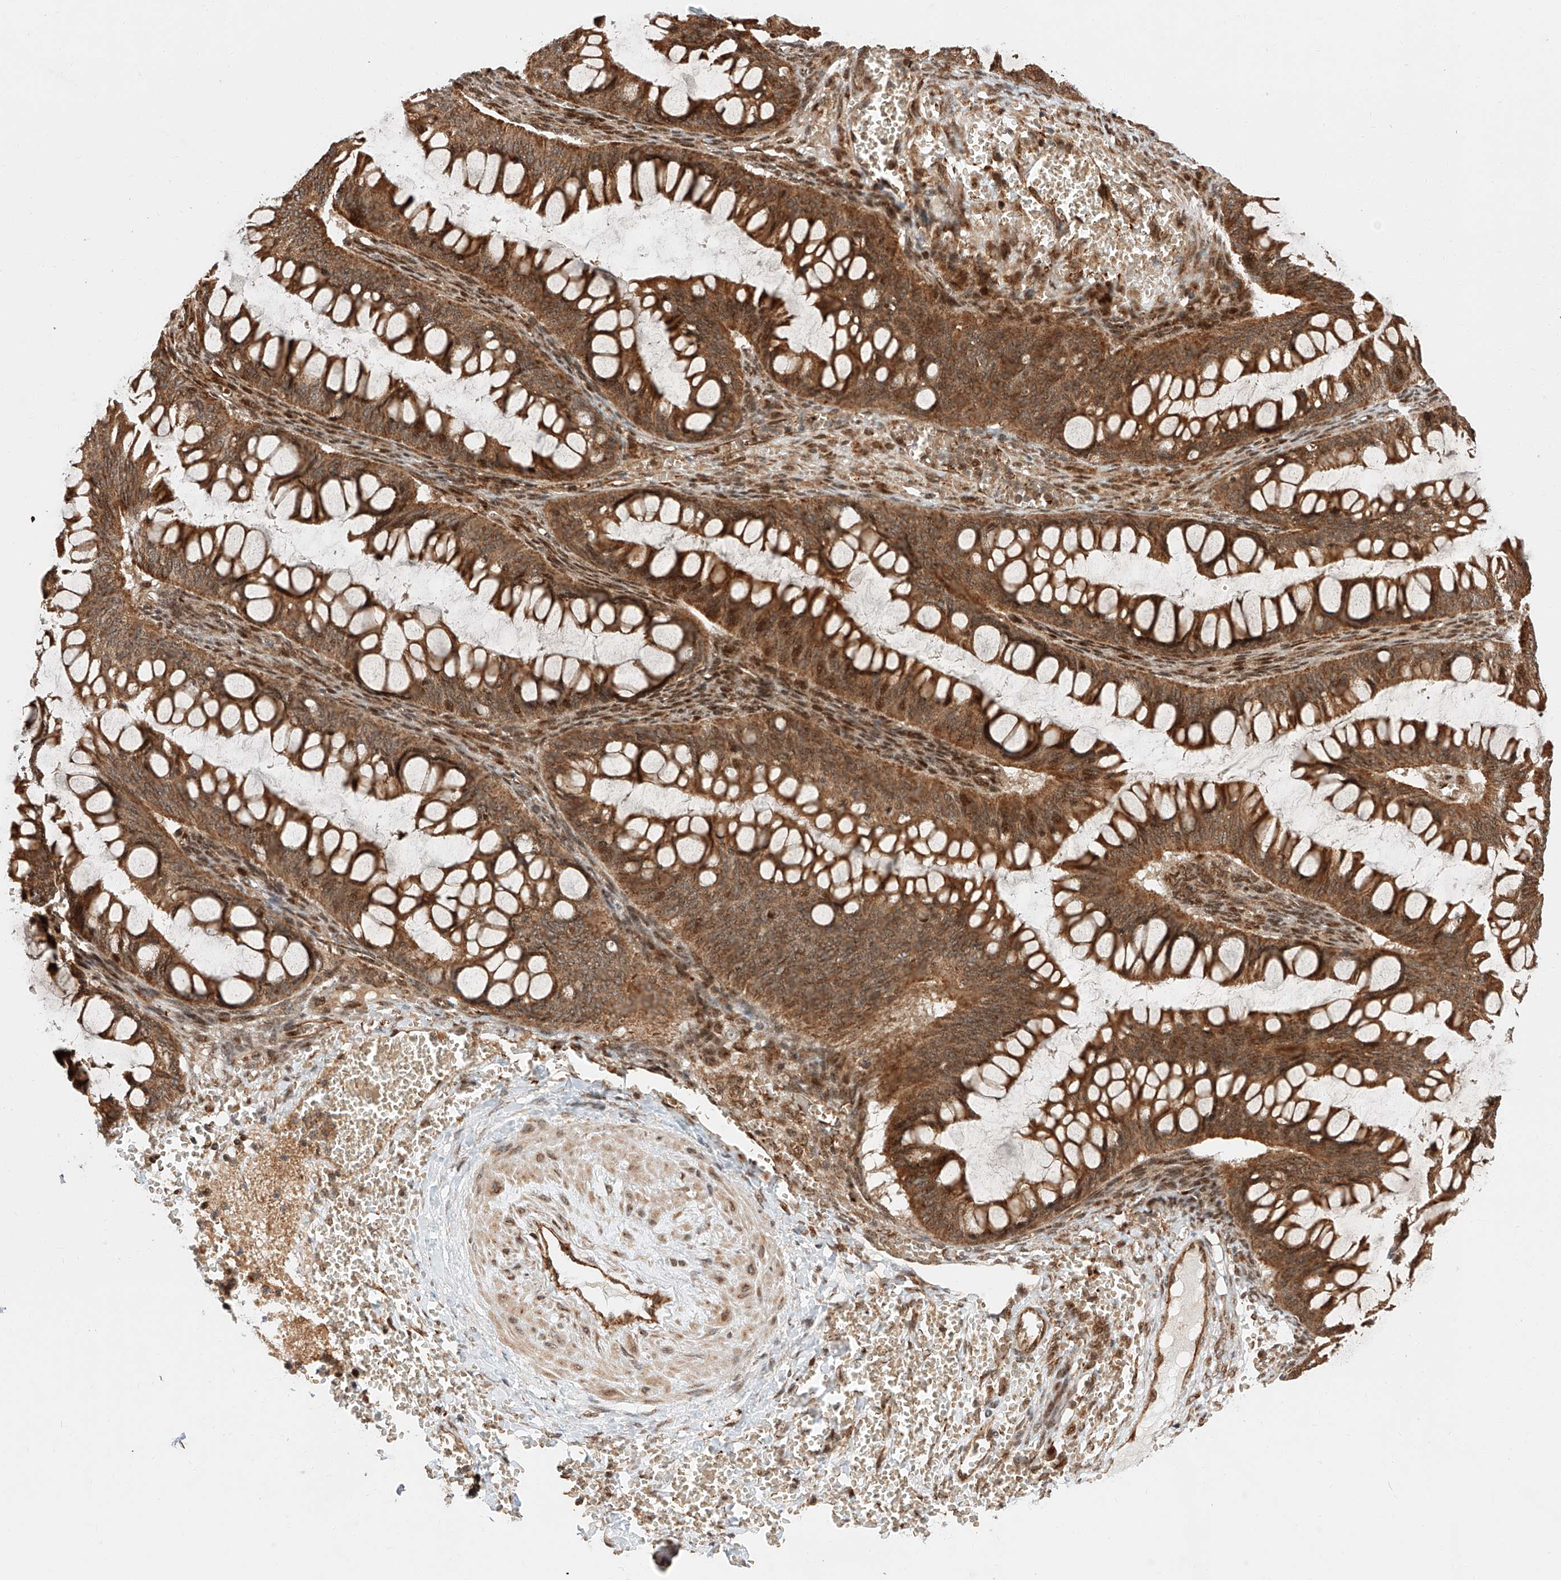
{"staining": {"intensity": "strong", "quantity": ">75%", "location": "cytoplasmic/membranous"}, "tissue": "ovarian cancer", "cell_type": "Tumor cells", "image_type": "cancer", "snomed": [{"axis": "morphology", "description": "Cystadenocarcinoma, mucinous, NOS"}, {"axis": "topography", "description": "Ovary"}], "caption": "IHC (DAB (3,3'-diaminobenzidine)) staining of ovarian mucinous cystadenocarcinoma displays strong cytoplasmic/membranous protein expression in approximately >75% of tumor cells.", "gene": "THTPA", "patient": {"sex": "female", "age": 73}}